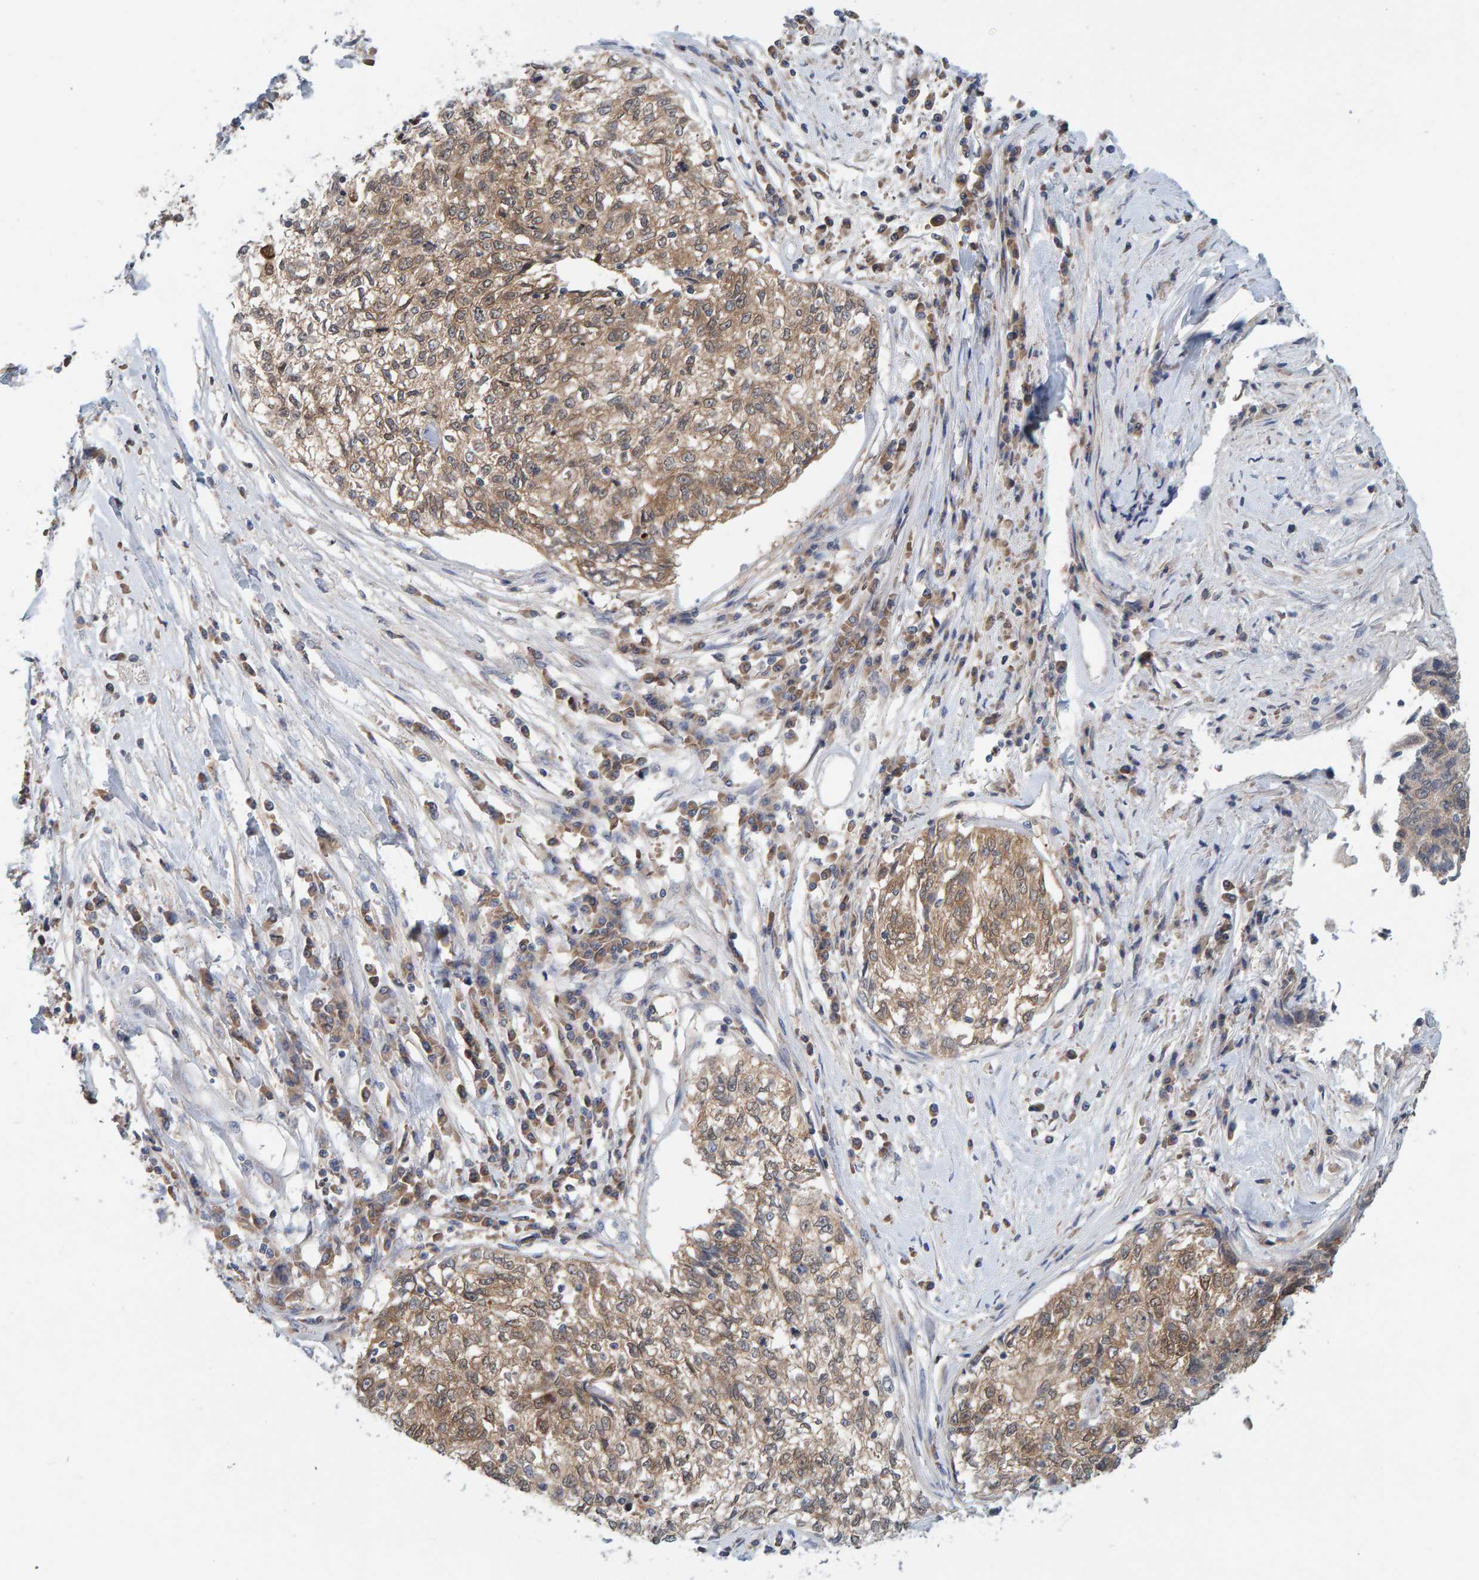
{"staining": {"intensity": "moderate", "quantity": ">75%", "location": "cytoplasmic/membranous"}, "tissue": "cervical cancer", "cell_type": "Tumor cells", "image_type": "cancer", "snomed": [{"axis": "morphology", "description": "Squamous cell carcinoma, NOS"}, {"axis": "topography", "description": "Cervix"}], "caption": "DAB immunohistochemical staining of cervical cancer (squamous cell carcinoma) exhibits moderate cytoplasmic/membranous protein staining in about >75% of tumor cells.", "gene": "TATDN1", "patient": {"sex": "female", "age": 57}}